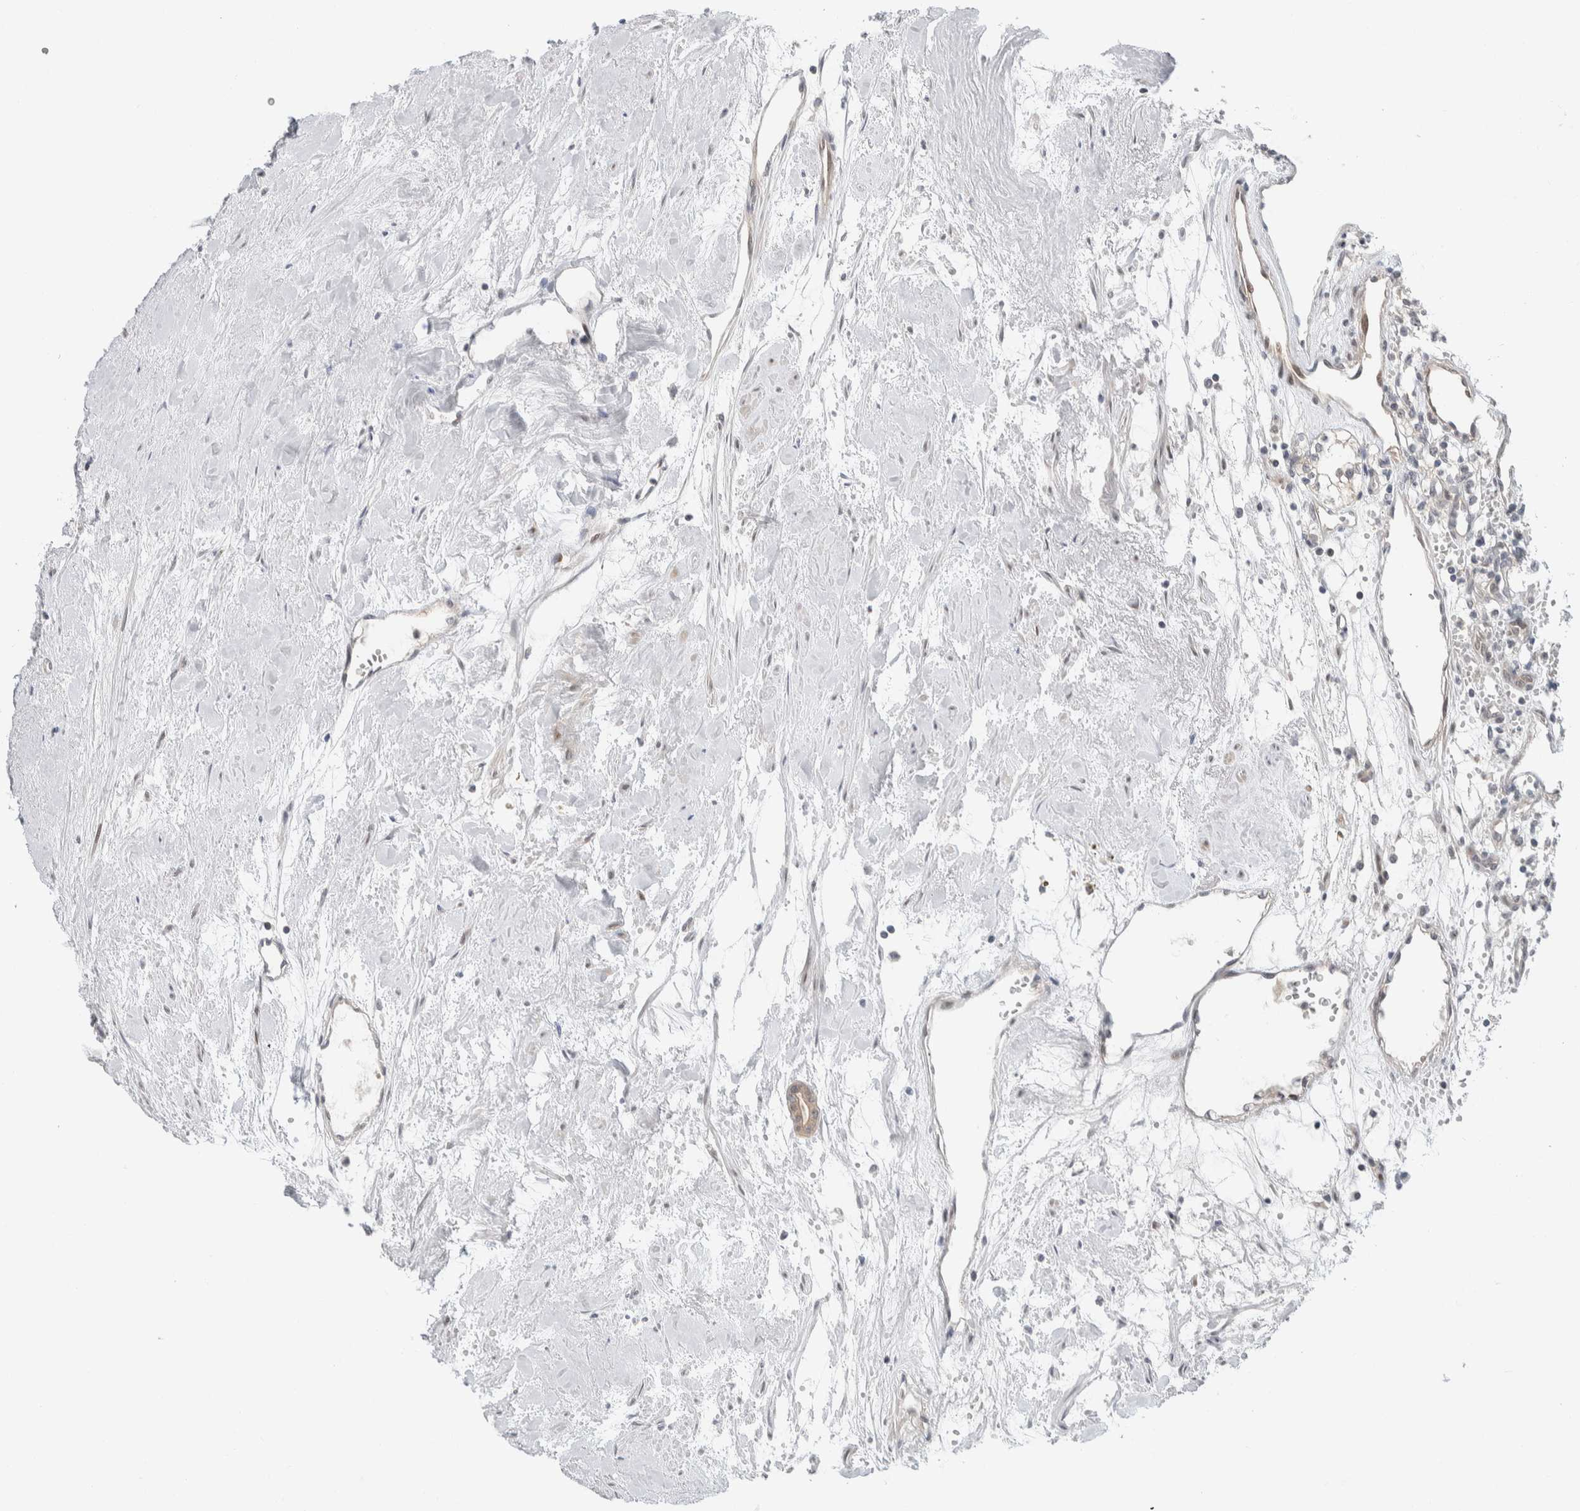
{"staining": {"intensity": "negative", "quantity": "none", "location": "none"}, "tissue": "renal cancer", "cell_type": "Tumor cells", "image_type": "cancer", "snomed": [{"axis": "morphology", "description": "Adenocarcinoma, NOS"}, {"axis": "topography", "description": "Kidney"}], "caption": "Immunohistochemistry of human renal cancer (adenocarcinoma) reveals no positivity in tumor cells. (DAB IHC with hematoxylin counter stain).", "gene": "NCR3LG1", "patient": {"sex": "male", "age": 59}}